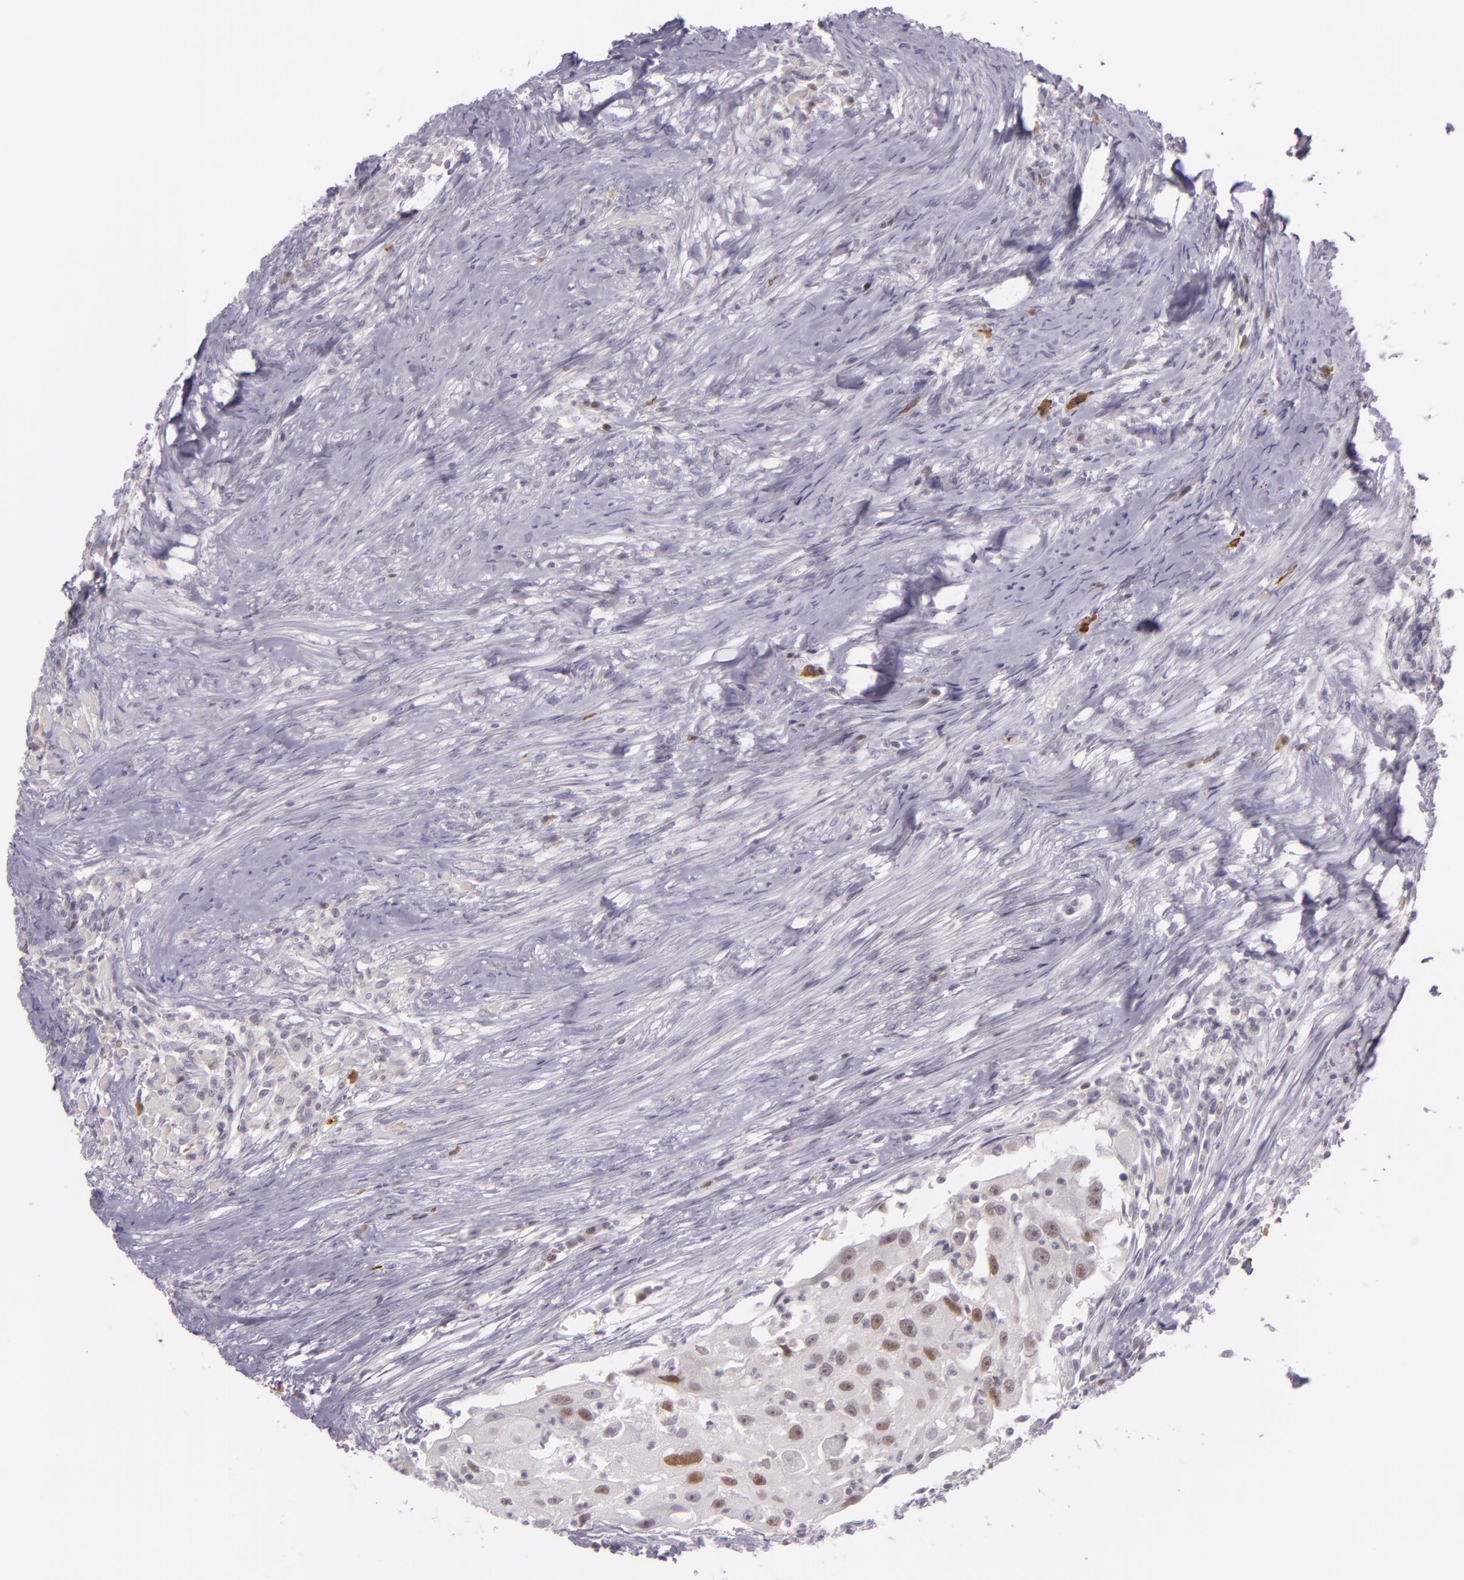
{"staining": {"intensity": "weak", "quantity": "25%-75%", "location": "nuclear"}, "tissue": "head and neck cancer", "cell_type": "Tumor cells", "image_type": "cancer", "snomed": [{"axis": "morphology", "description": "Squamous cell carcinoma, NOS"}, {"axis": "topography", "description": "Head-Neck"}], "caption": "The photomicrograph reveals a brown stain indicating the presence of a protein in the nuclear of tumor cells in squamous cell carcinoma (head and neck).", "gene": "CHEK2", "patient": {"sex": "male", "age": 64}}